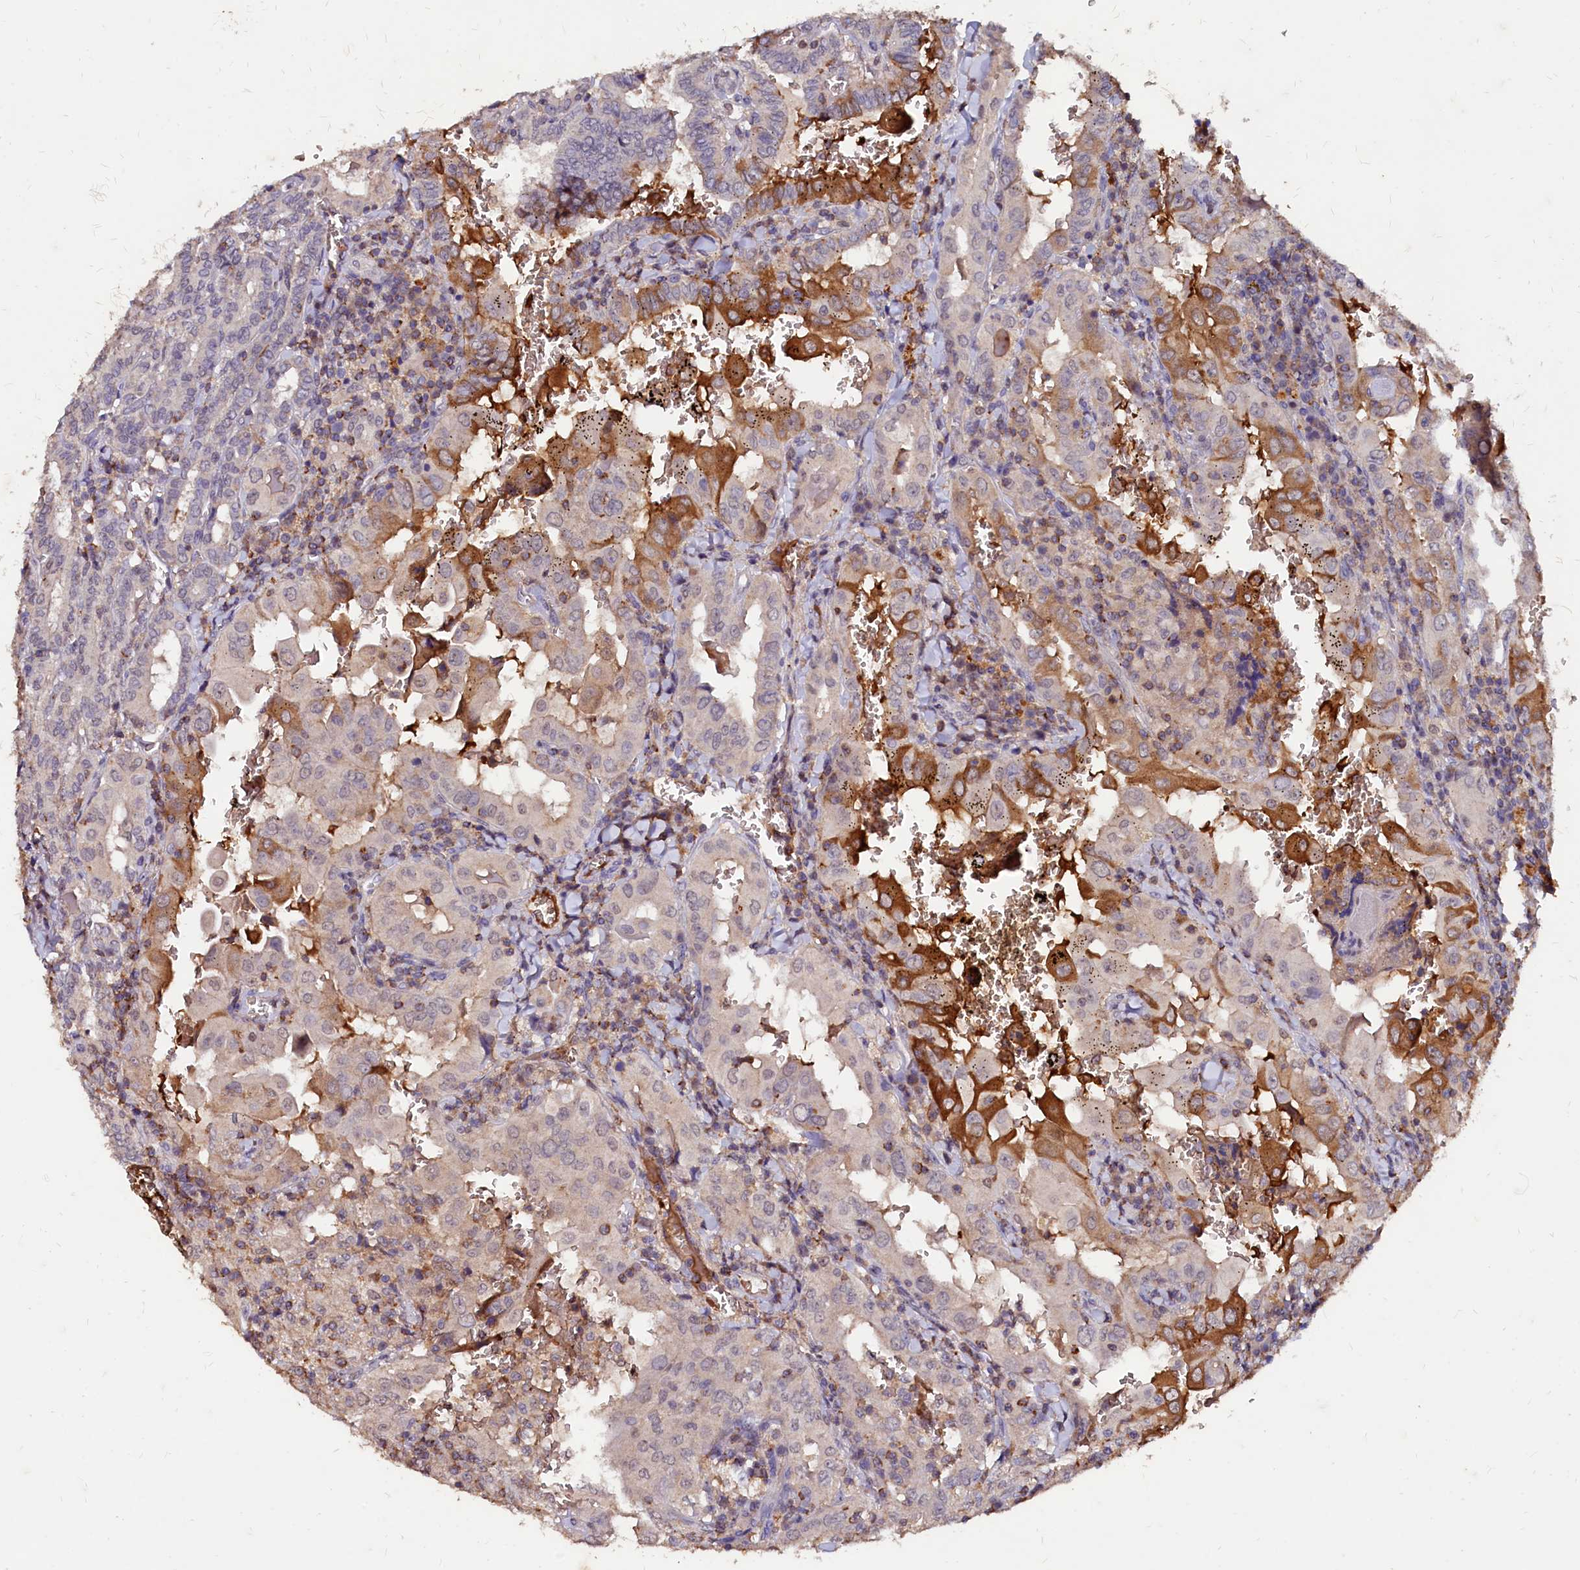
{"staining": {"intensity": "strong", "quantity": "<25%", "location": "cytoplasmic/membranous"}, "tissue": "thyroid cancer", "cell_type": "Tumor cells", "image_type": "cancer", "snomed": [{"axis": "morphology", "description": "Papillary adenocarcinoma, NOS"}, {"axis": "topography", "description": "Thyroid gland"}], "caption": "This is an image of immunohistochemistry staining of papillary adenocarcinoma (thyroid), which shows strong expression in the cytoplasmic/membranous of tumor cells.", "gene": "CSTPP1", "patient": {"sex": "female", "age": 72}}